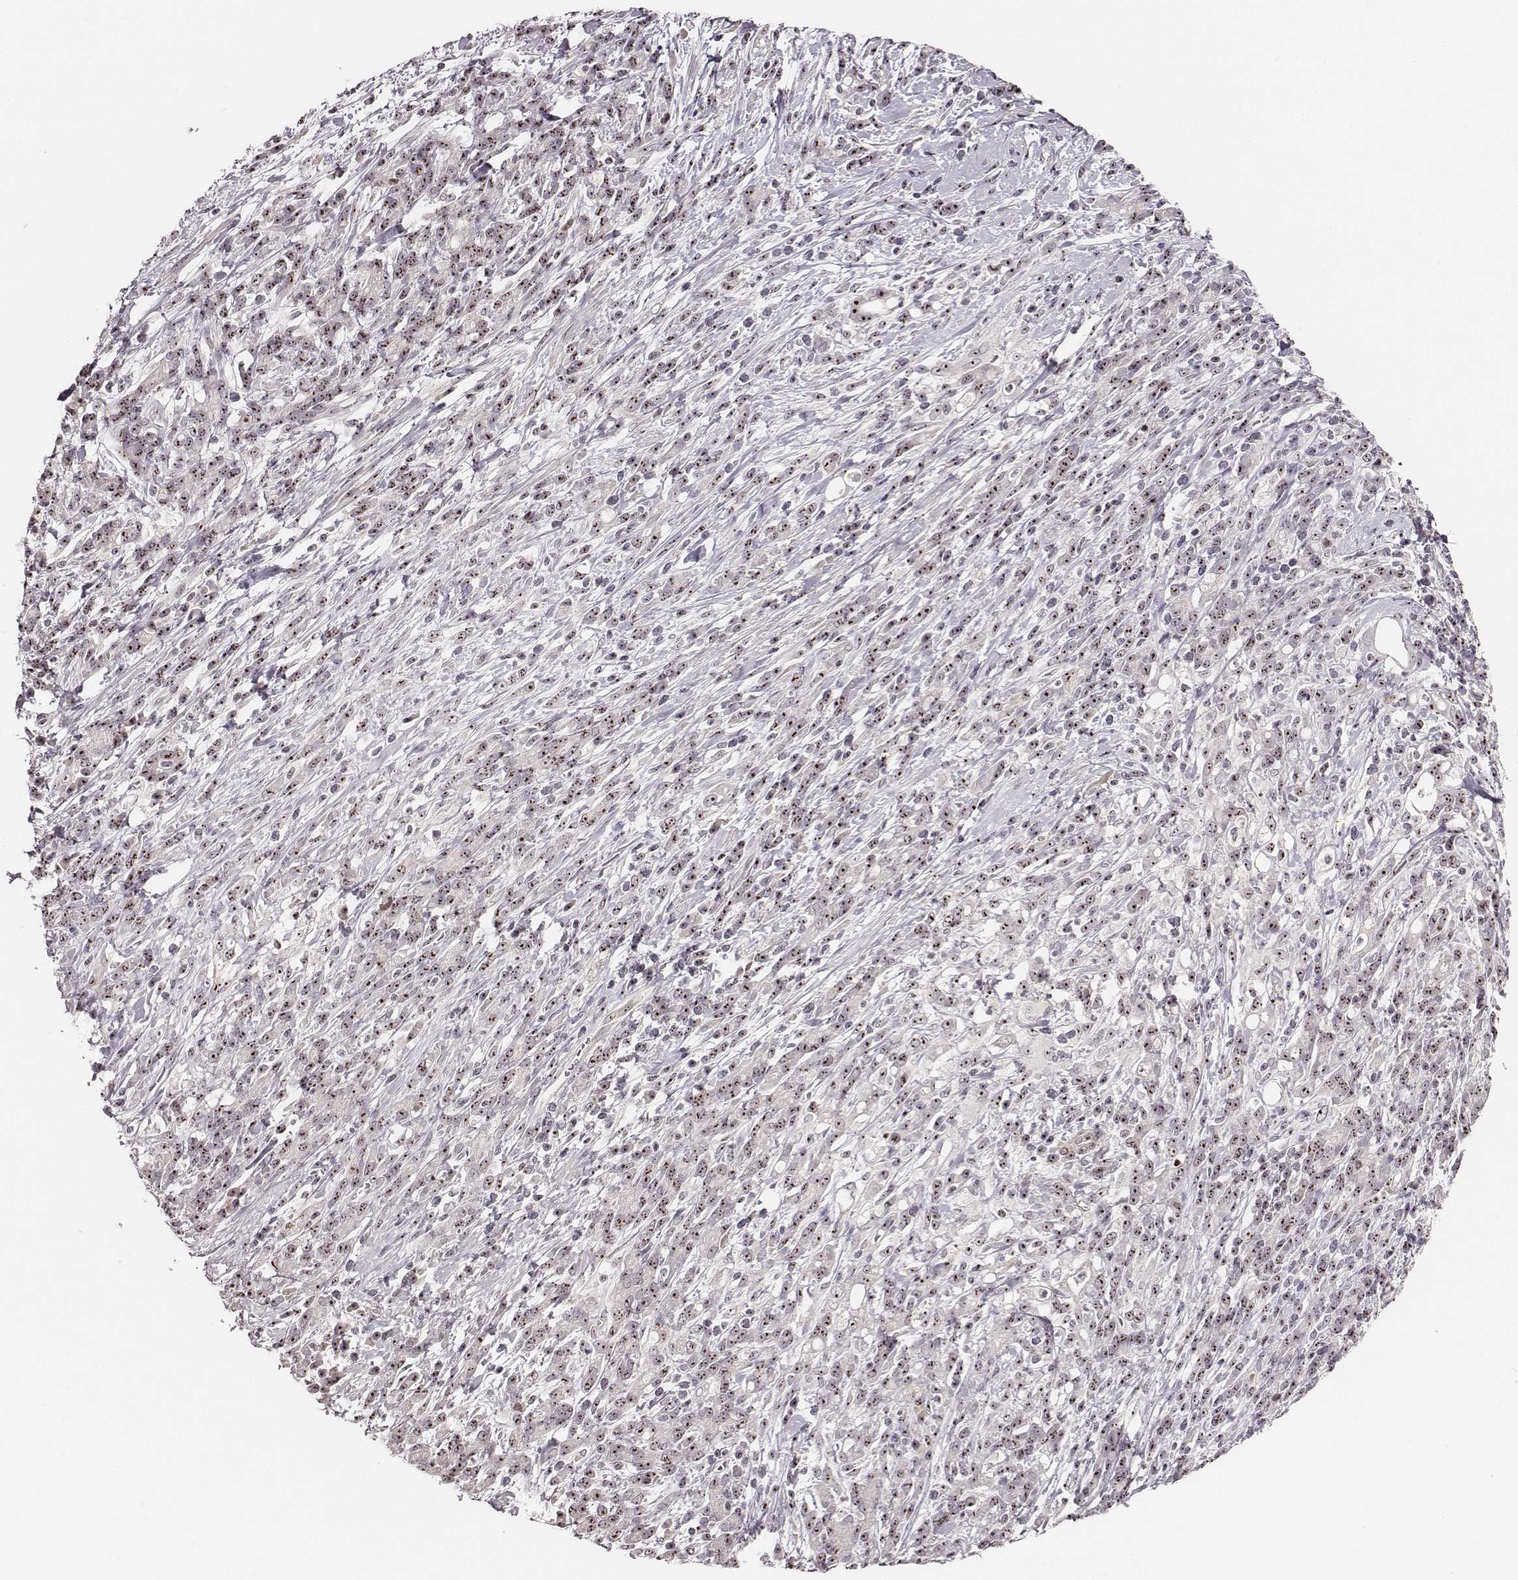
{"staining": {"intensity": "moderate", "quantity": ">75%", "location": "nuclear"}, "tissue": "stomach cancer", "cell_type": "Tumor cells", "image_type": "cancer", "snomed": [{"axis": "morphology", "description": "Adenocarcinoma, NOS"}, {"axis": "topography", "description": "Stomach"}], "caption": "Moderate nuclear expression is present in approximately >75% of tumor cells in stomach cancer. (Stains: DAB (3,3'-diaminobenzidine) in brown, nuclei in blue, Microscopy: brightfield microscopy at high magnification).", "gene": "NOP56", "patient": {"sex": "female", "age": 57}}